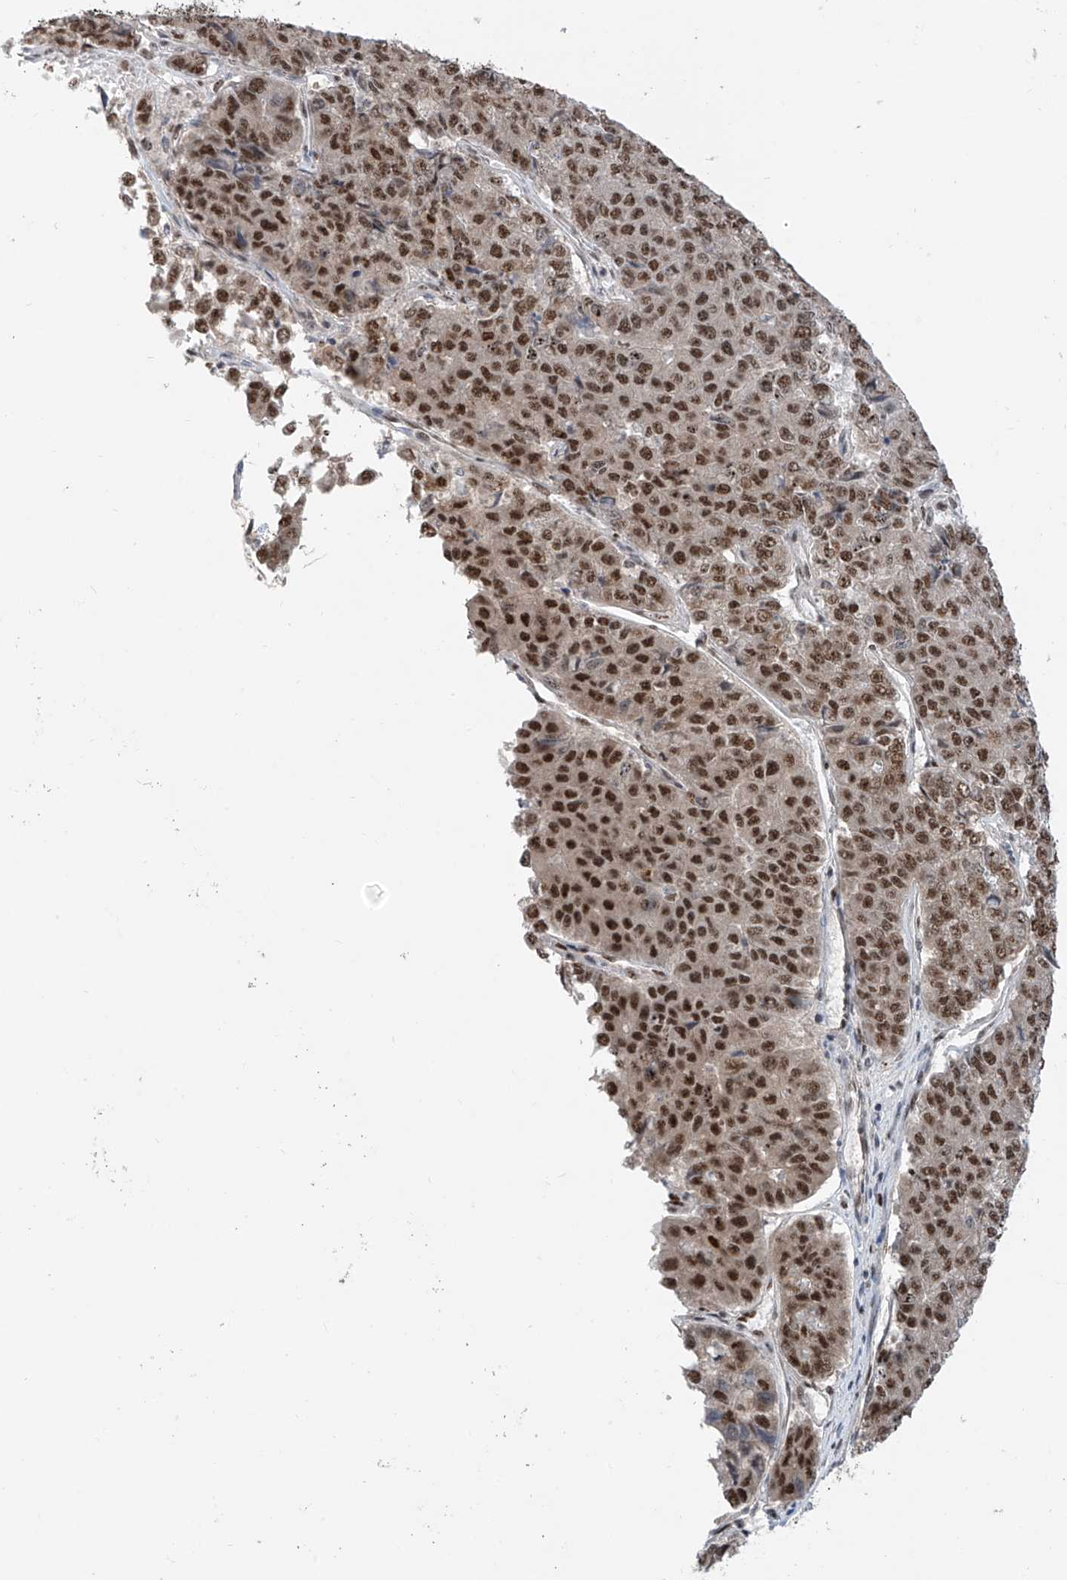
{"staining": {"intensity": "moderate", "quantity": ">75%", "location": "nuclear"}, "tissue": "pancreatic cancer", "cell_type": "Tumor cells", "image_type": "cancer", "snomed": [{"axis": "morphology", "description": "Adenocarcinoma, NOS"}, {"axis": "topography", "description": "Pancreas"}], "caption": "DAB immunohistochemical staining of human pancreatic cancer displays moderate nuclear protein staining in approximately >75% of tumor cells.", "gene": "RPAIN", "patient": {"sex": "male", "age": 50}}